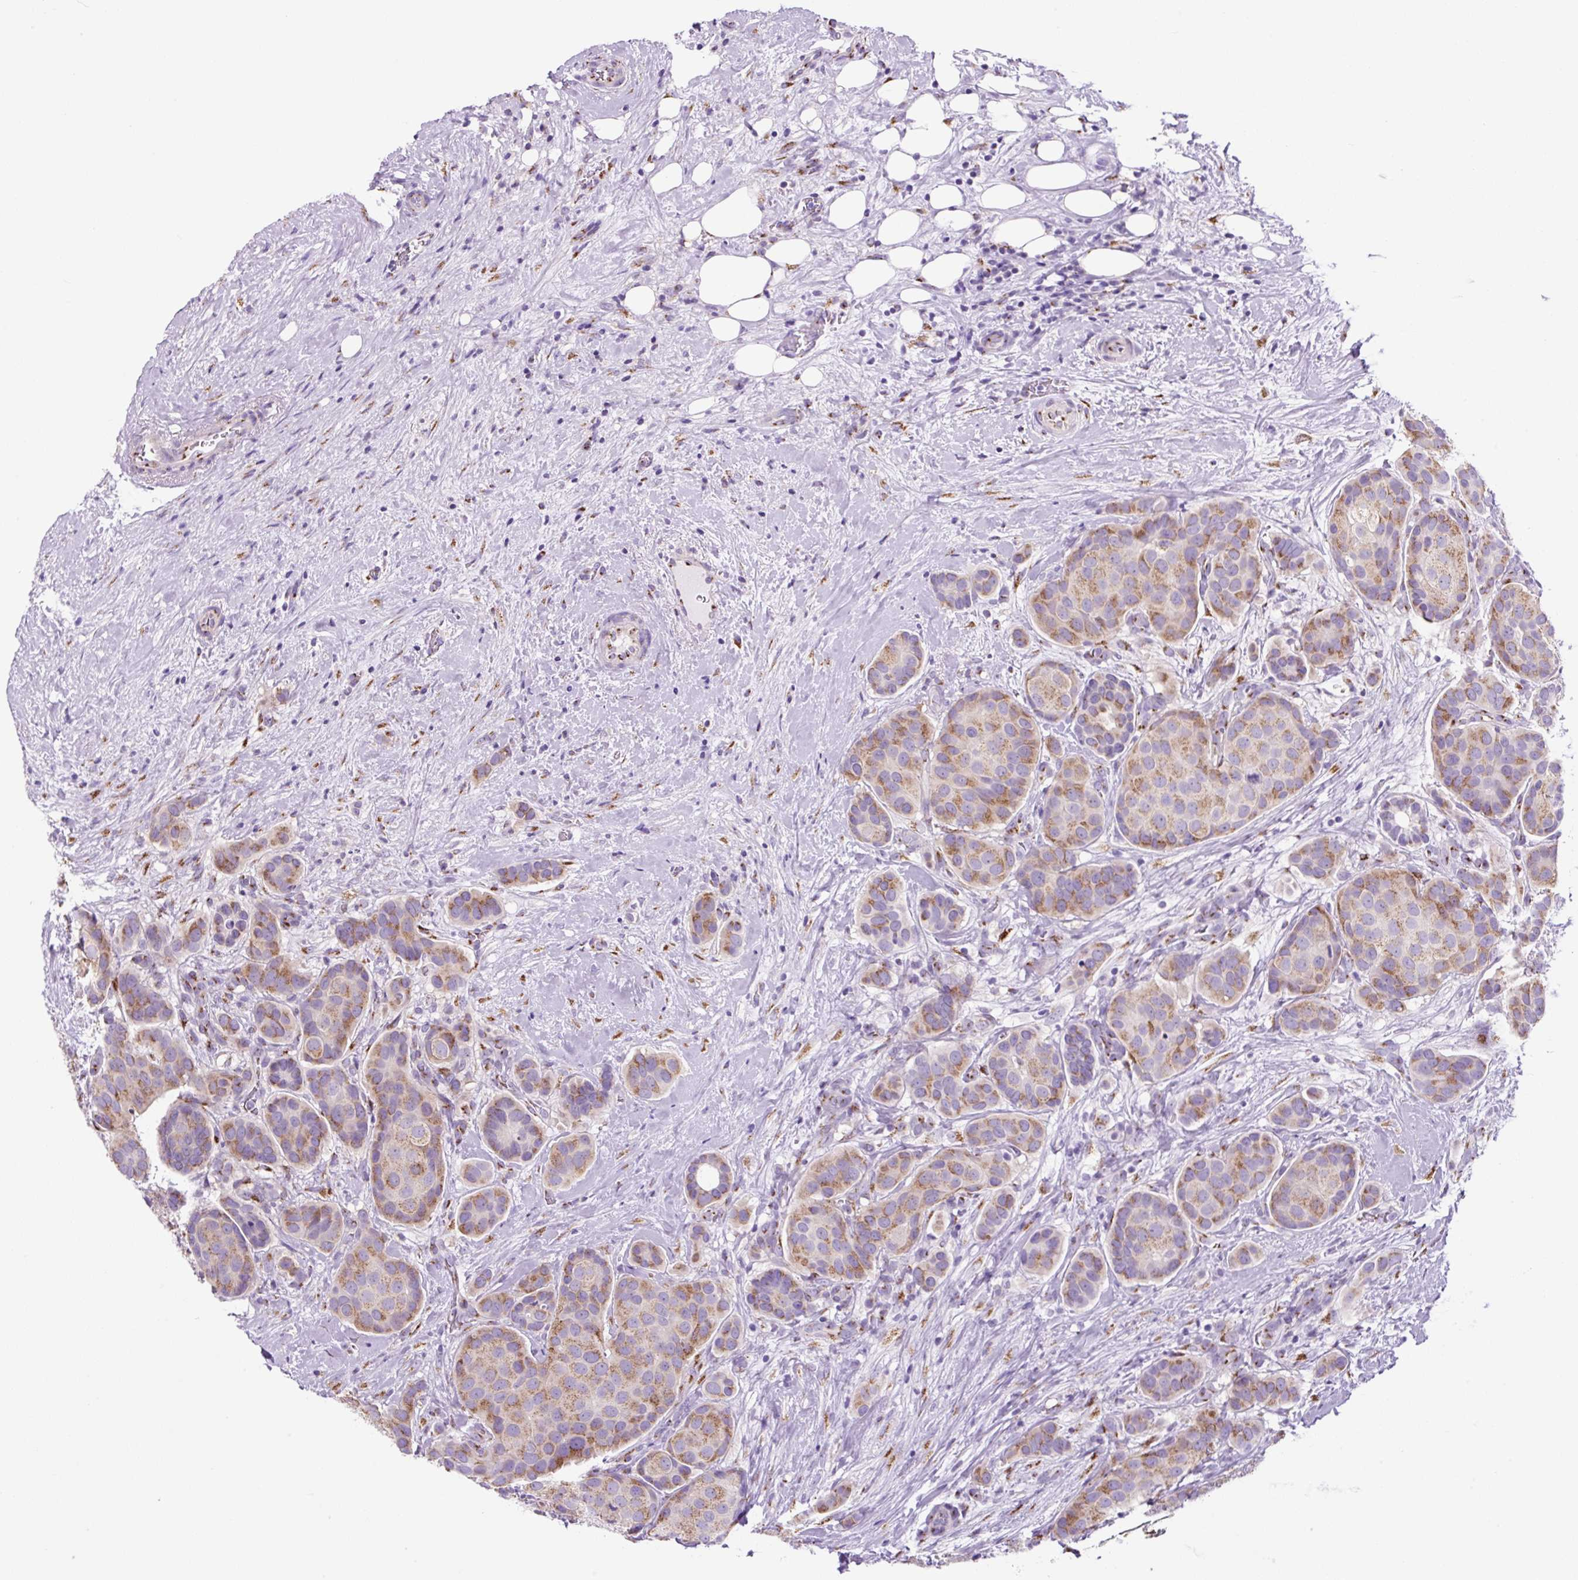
{"staining": {"intensity": "moderate", "quantity": "25%-75%", "location": "cytoplasmic/membranous"}, "tissue": "breast cancer", "cell_type": "Tumor cells", "image_type": "cancer", "snomed": [{"axis": "morphology", "description": "Duct carcinoma"}, {"axis": "topography", "description": "Breast"}], "caption": "Protein analysis of breast invasive ductal carcinoma tissue demonstrates moderate cytoplasmic/membranous expression in approximately 25%-75% of tumor cells.", "gene": "GORASP1", "patient": {"sex": "female", "age": 70}}